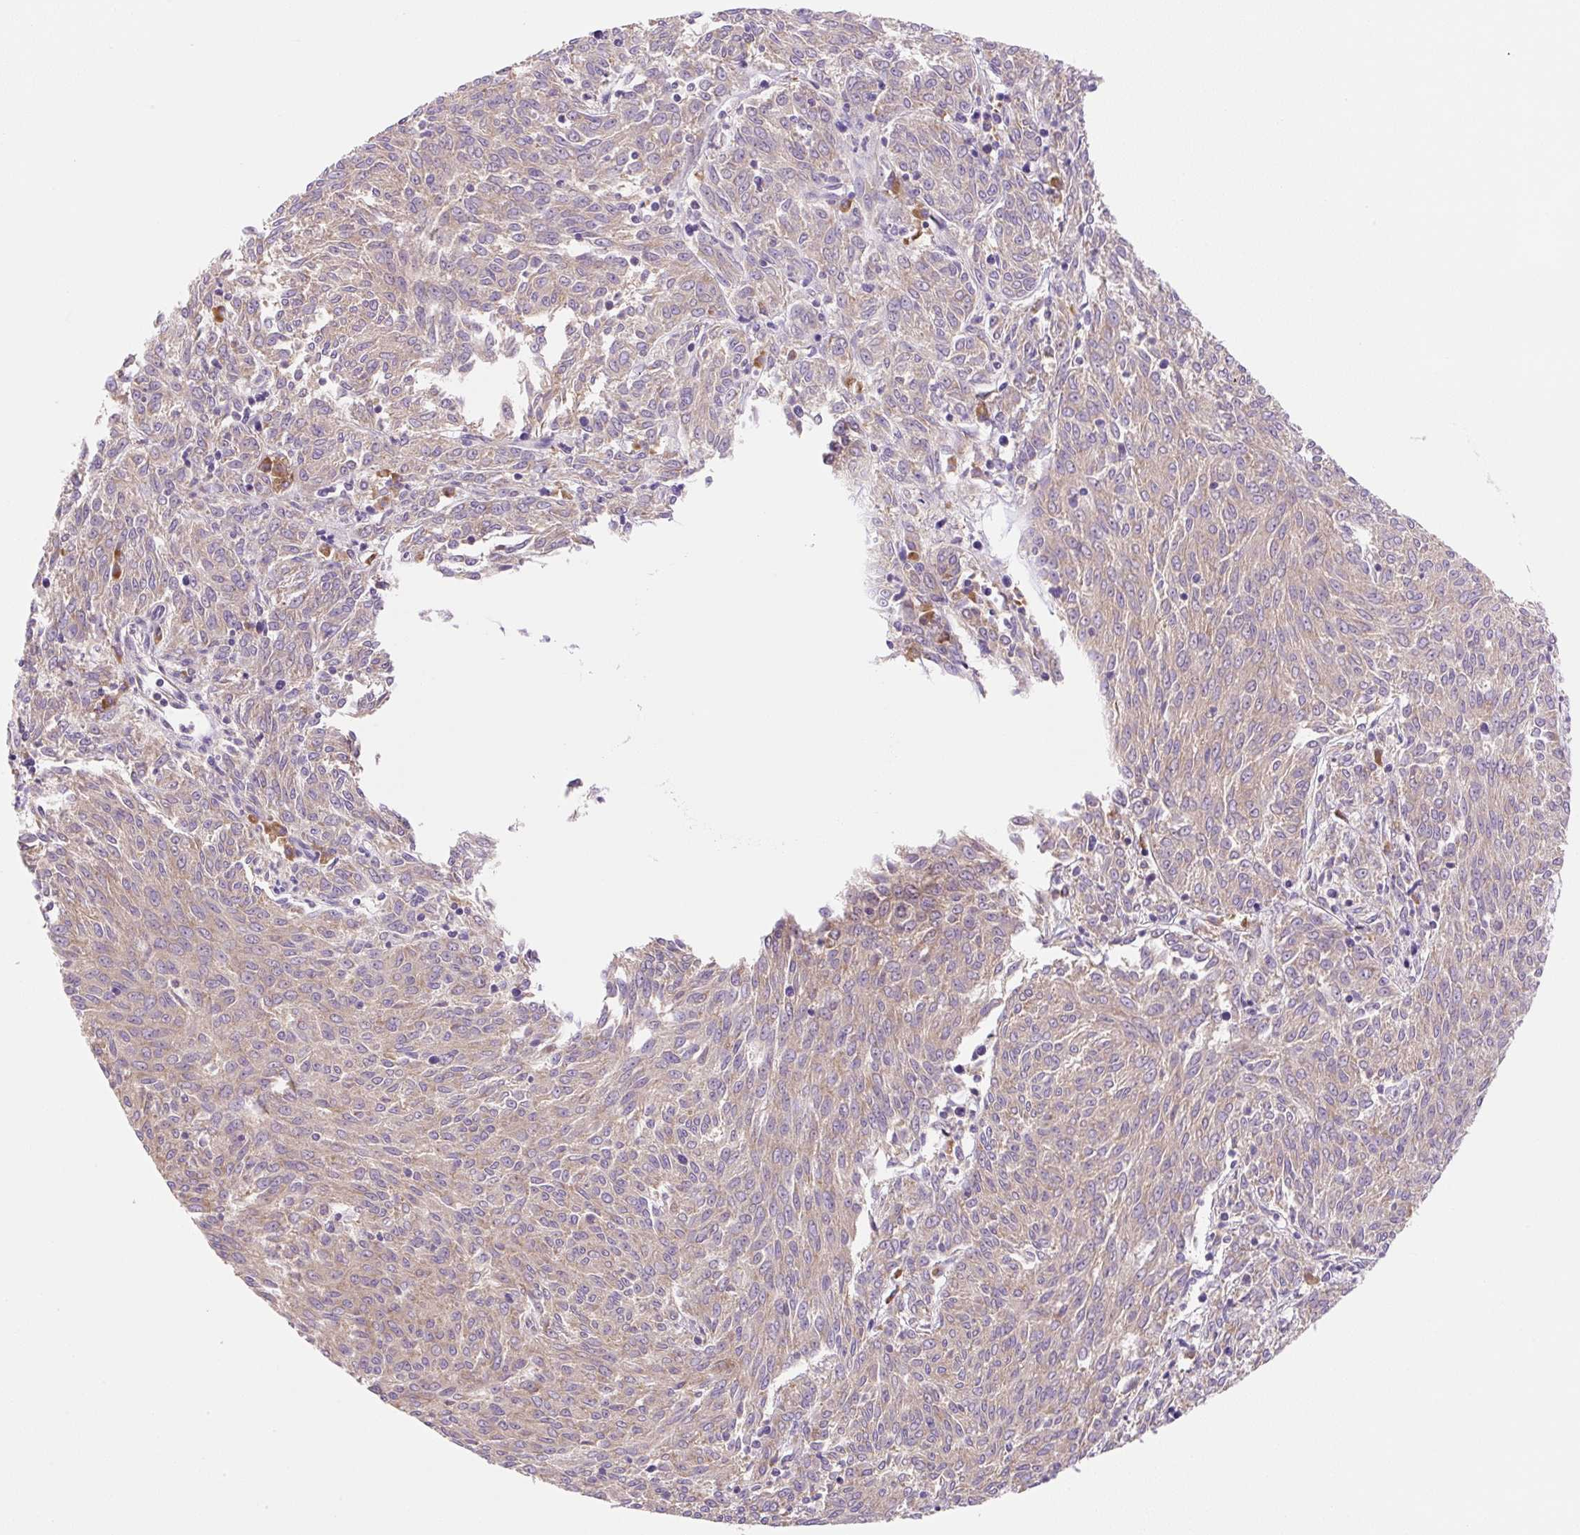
{"staining": {"intensity": "weak", "quantity": "25%-75%", "location": "cytoplasmic/membranous"}, "tissue": "melanoma", "cell_type": "Tumor cells", "image_type": "cancer", "snomed": [{"axis": "morphology", "description": "Malignant melanoma, NOS"}, {"axis": "topography", "description": "Skin"}], "caption": "Protein staining by immunohistochemistry shows weak cytoplasmic/membranous positivity in approximately 25%-75% of tumor cells in melanoma. (brown staining indicates protein expression, while blue staining denotes nuclei).", "gene": "RPL18A", "patient": {"sex": "female", "age": 72}}